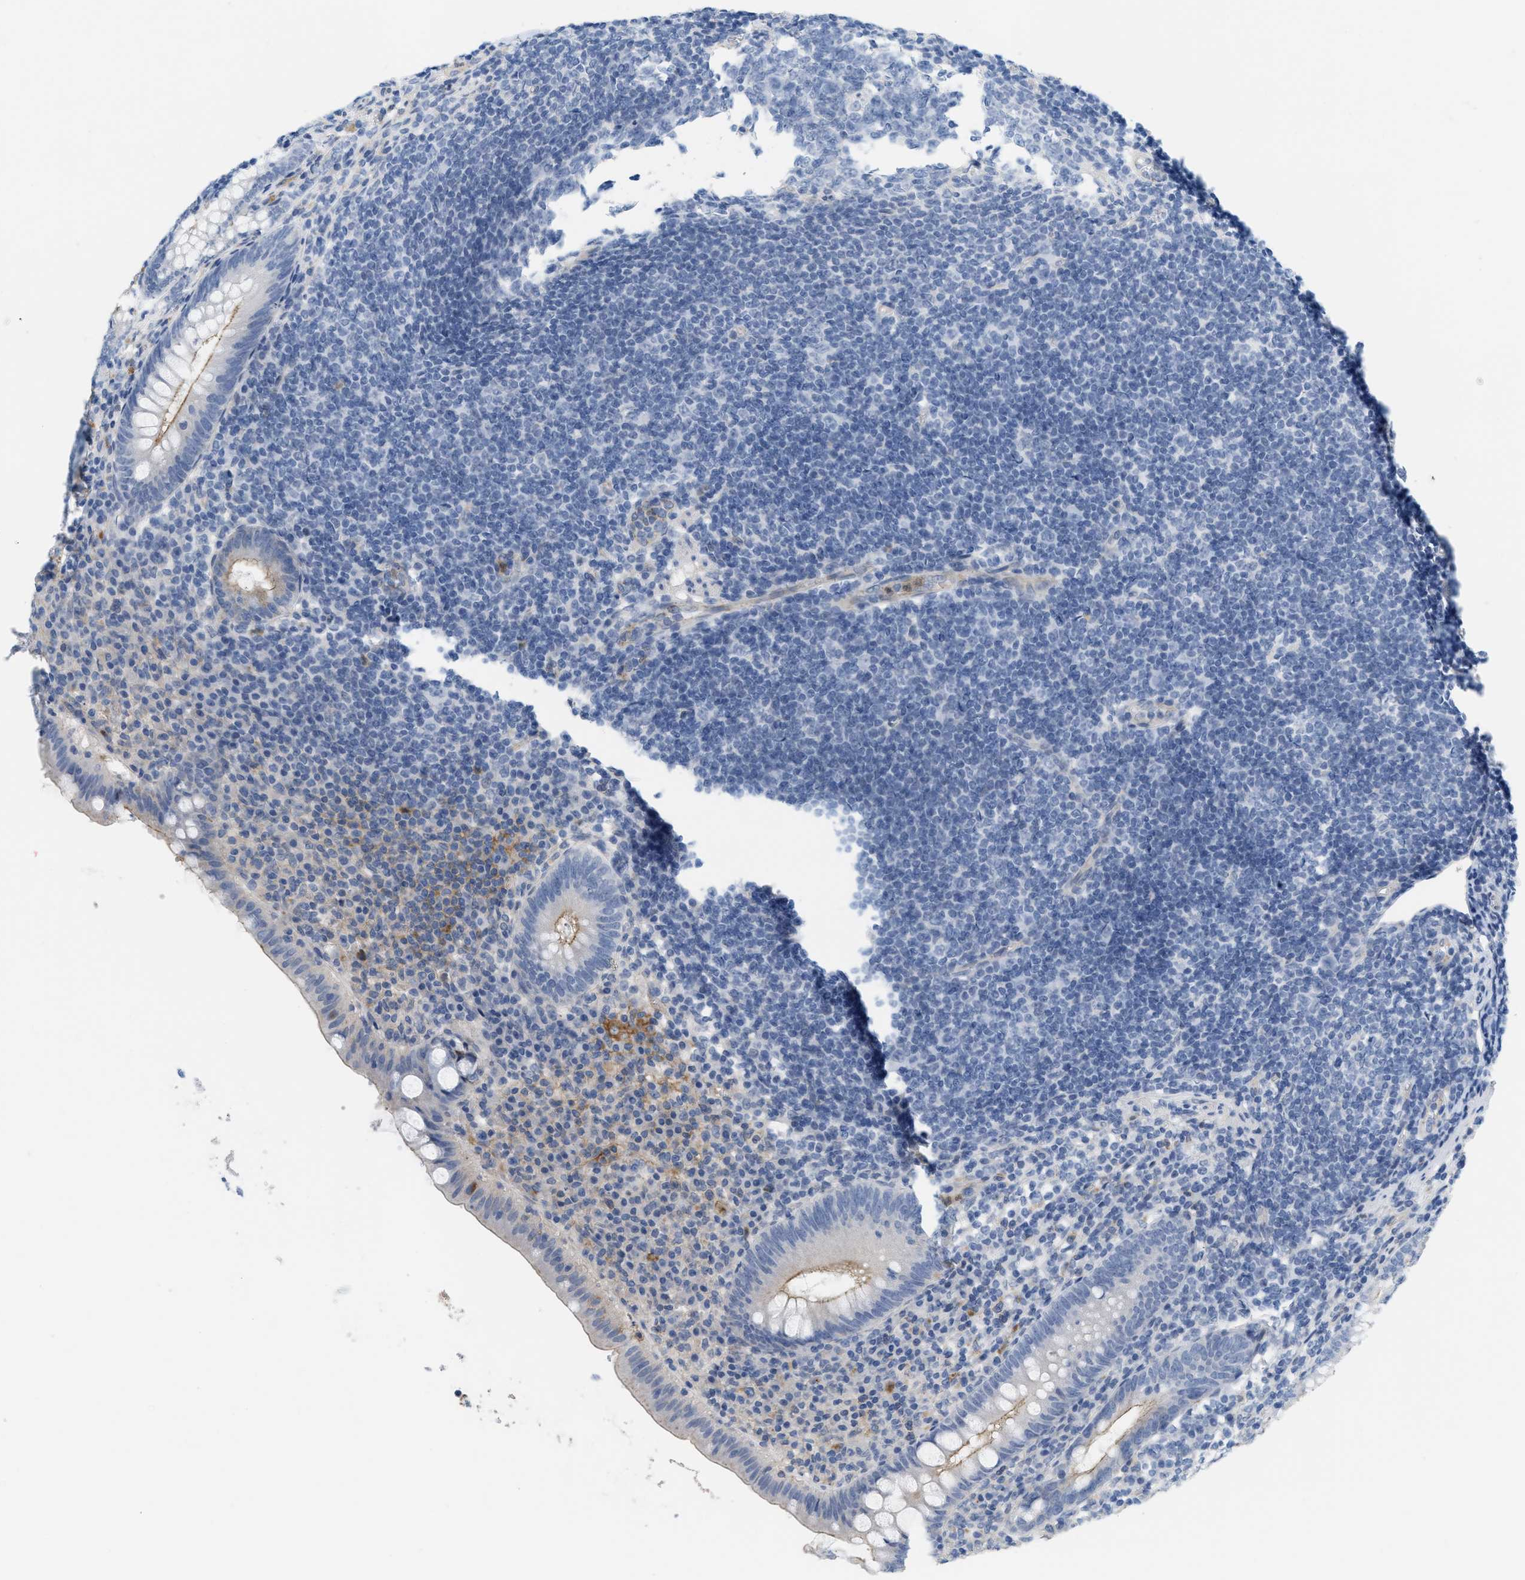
{"staining": {"intensity": "weak", "quantity": "25%-75%", "location": "cytoplasmic/membranous"}, "tissue": "appendix", "cell_type": "Glandular cells", "image_type": "normal", "snomed": [{"axis": "morphology", "description": "Normal tissue, NOS"}, {"axis": "topography", "description": "Appendix"}], "caption": "This image reveals immunohistochemistry staining of normal human appendix, with low weak cytoplasmic/membranous positivity in approximately 25%-75% of glandular cells.", "gene": "CRB3", "patient": {"sex": "male", "age": 56}}